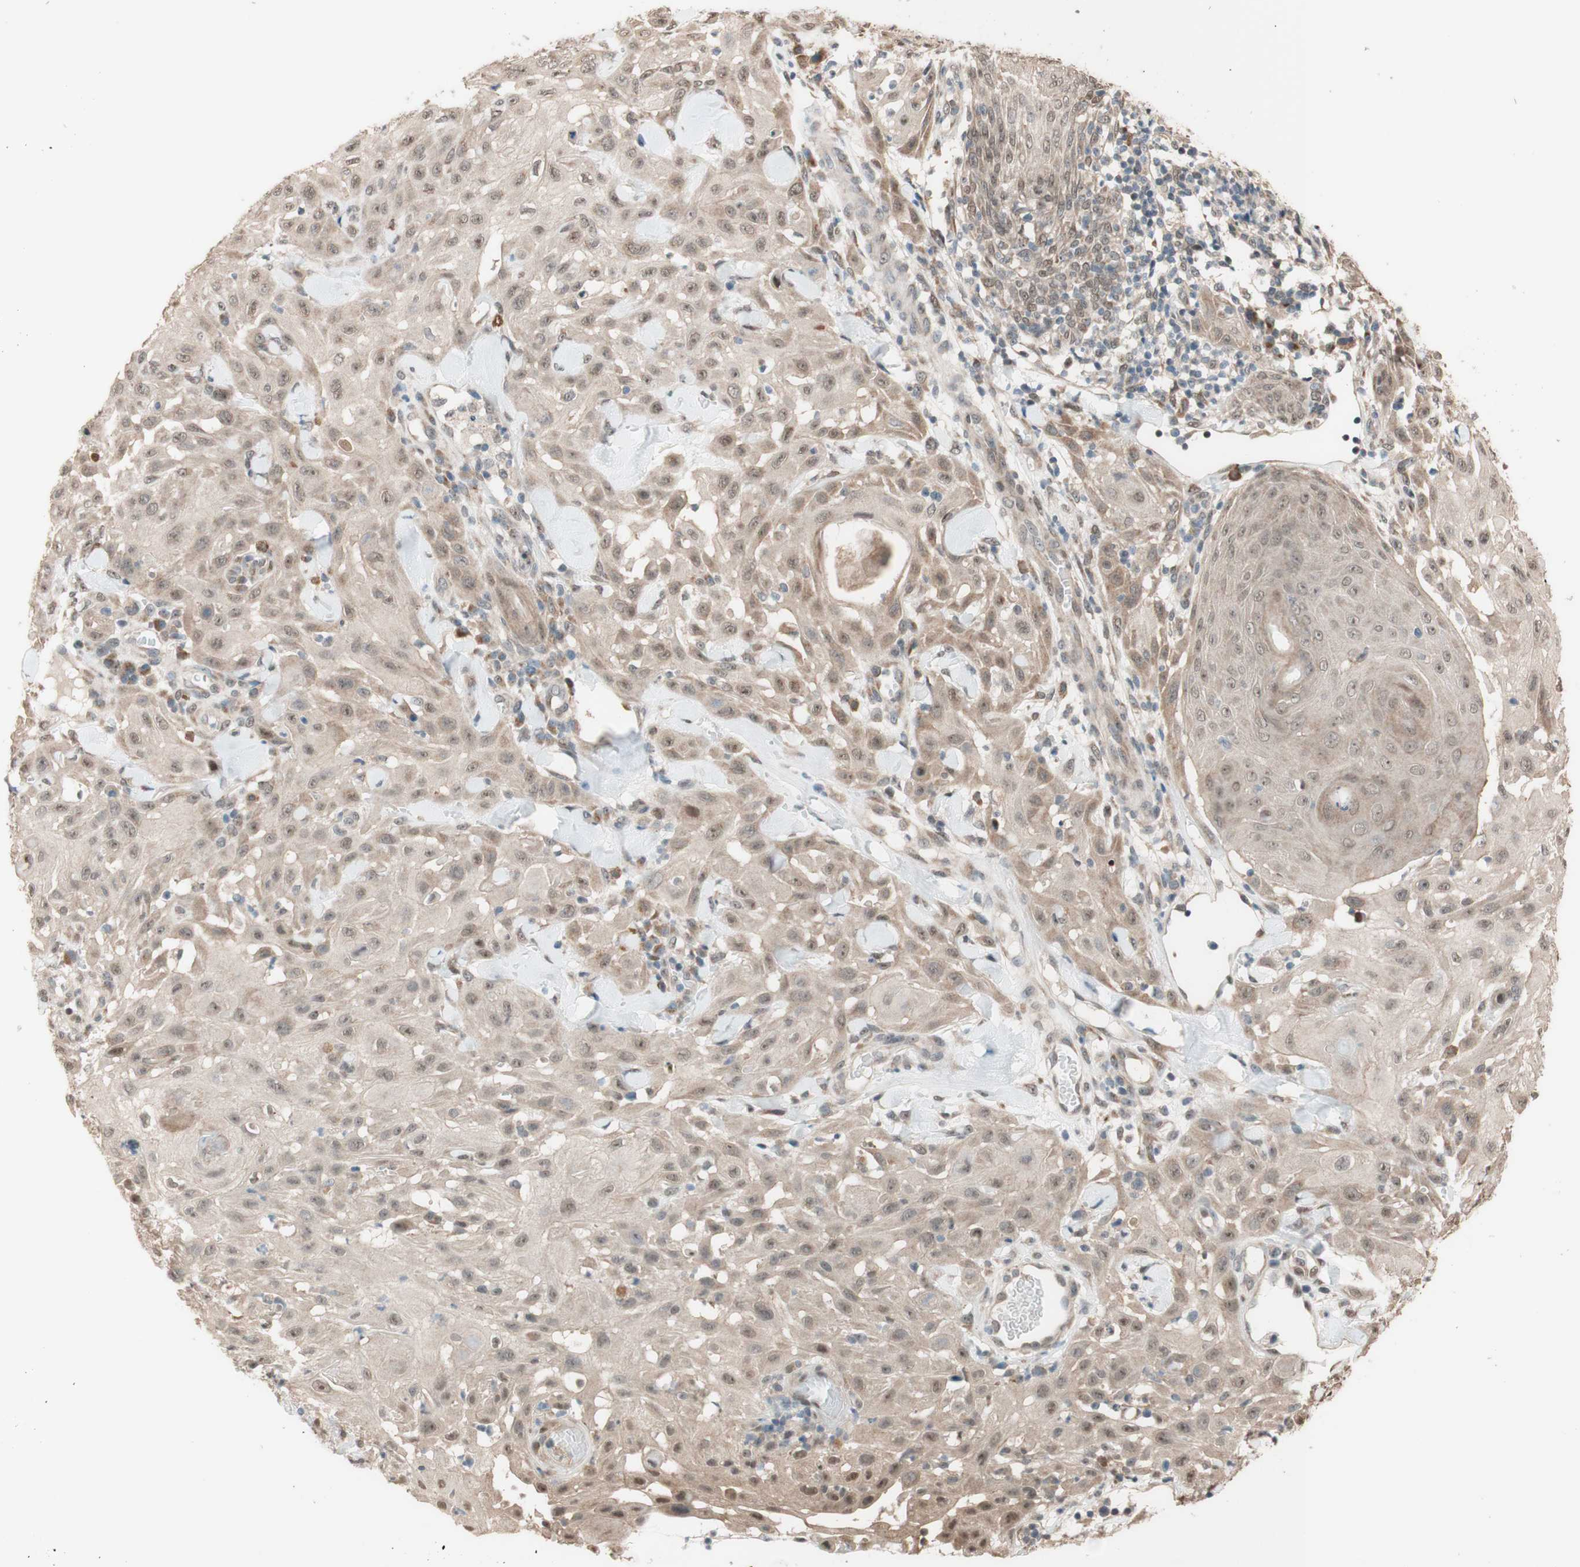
{"staining": {"intensity": "negative", "quantity": "none", "location": "none"}, "tissue": "skin cancer", "cell_type": "Tumor cells", "image_type": "cancer", "snomed": [{"axis": "morphology", "description": "Squamous cell carcinoma, NOS"}, {"axis": "topography", "description": "Skin"}], "caption": "This is a histopathology image of IHC staining of skin squamous cell carcinoma, which shows no expression in tumor cells.", "gene": "CCNC", "patient": {"sex": "male", "age": 24}}